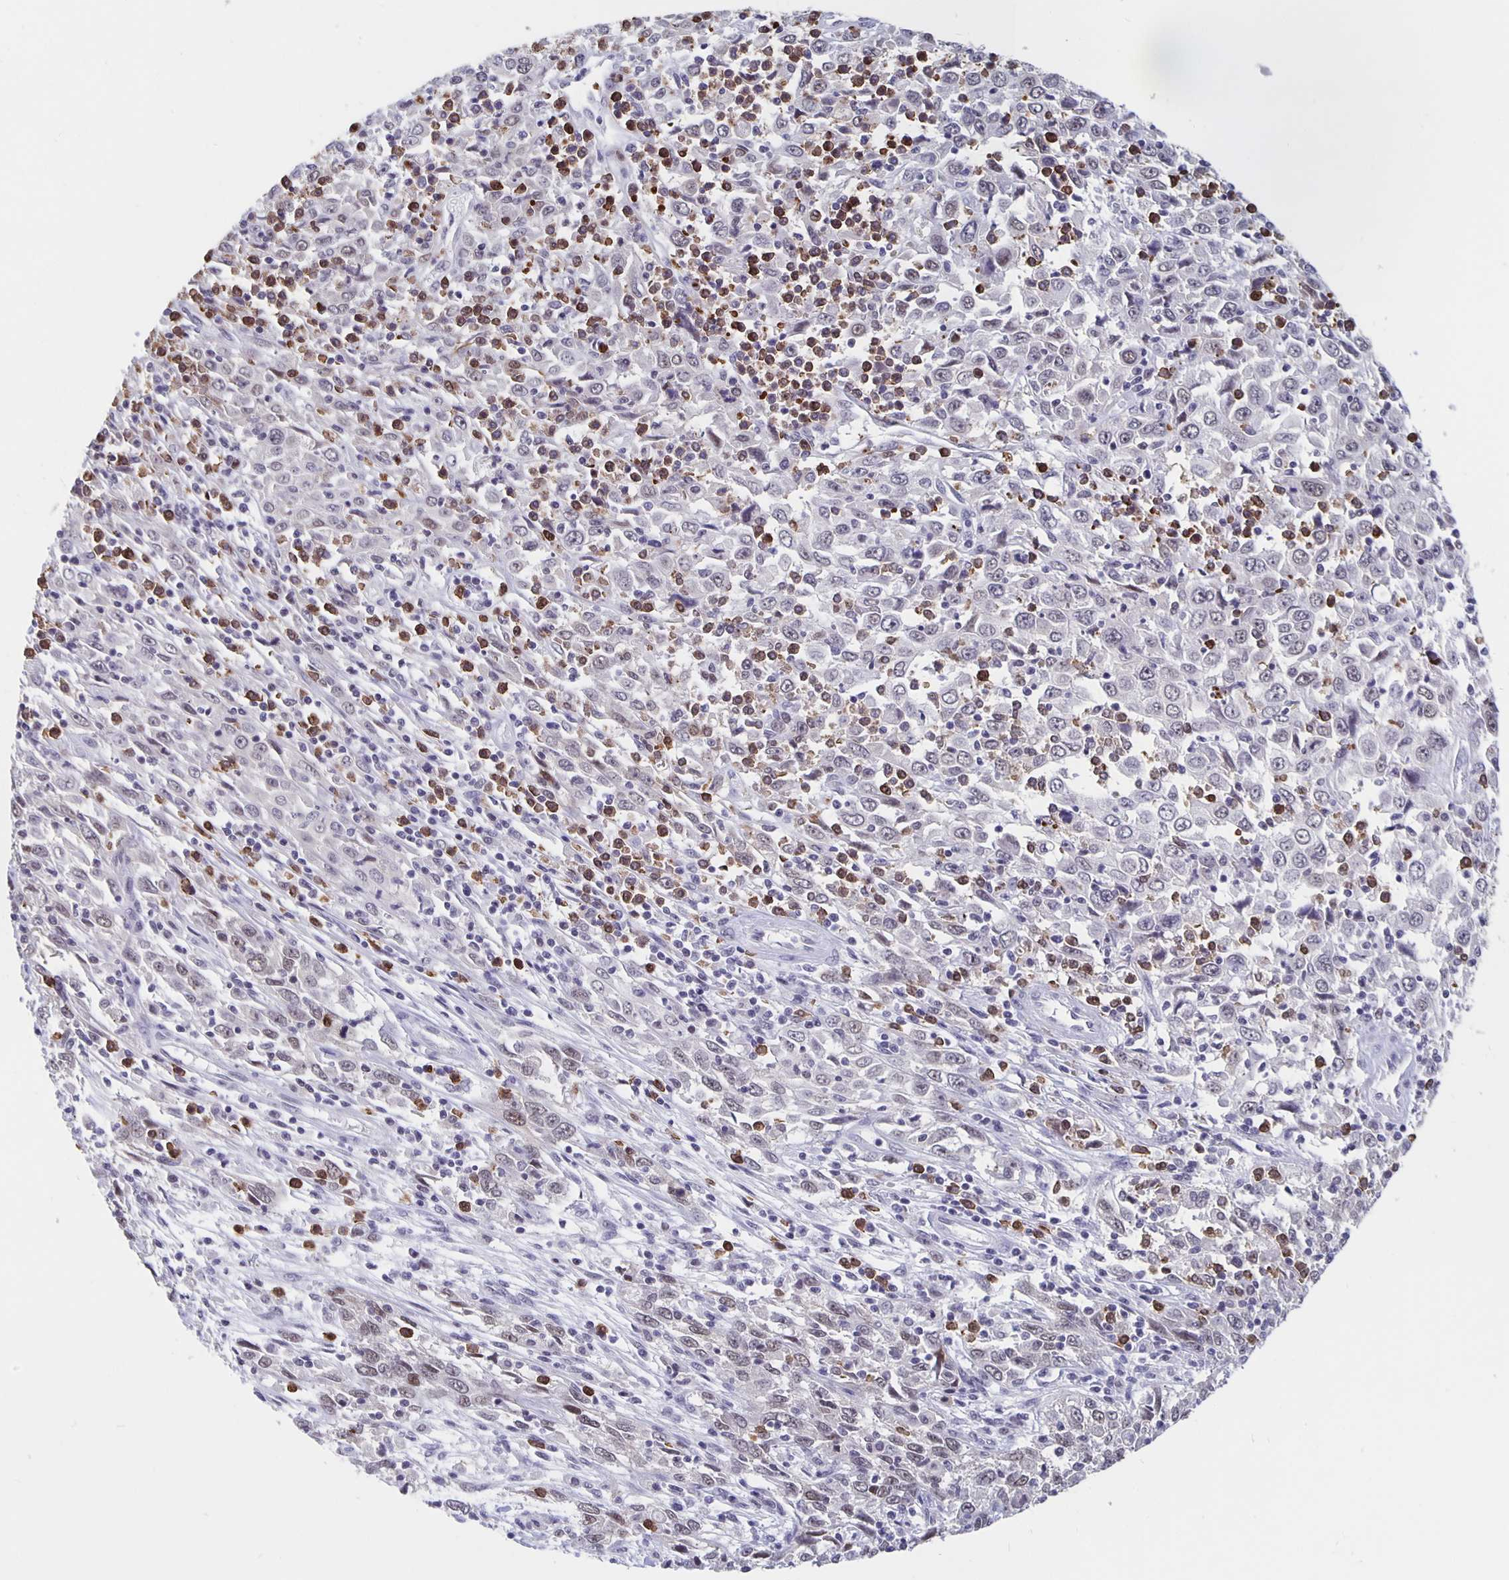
{"staining": {"intensity": "weak", "quantity": "25%-75%", "location": "nuclear"}, "tissue": "cervical cancer", "cell_type": "Tumor cells", "image_type": "cancer", "snomed": [{"axis": "morphology", "description": "Adenocarcinoma, NOS"}, {"axis": "topography", "description": "Cervix"}], "caption": "Immunohistochemical staining of human cervical cancer exhibits weak nuclear protein positivity in approximately 25%-75% of tumor cells.", "gene": "ZNF691", "patient": {"sex": "female", "age": 40}}